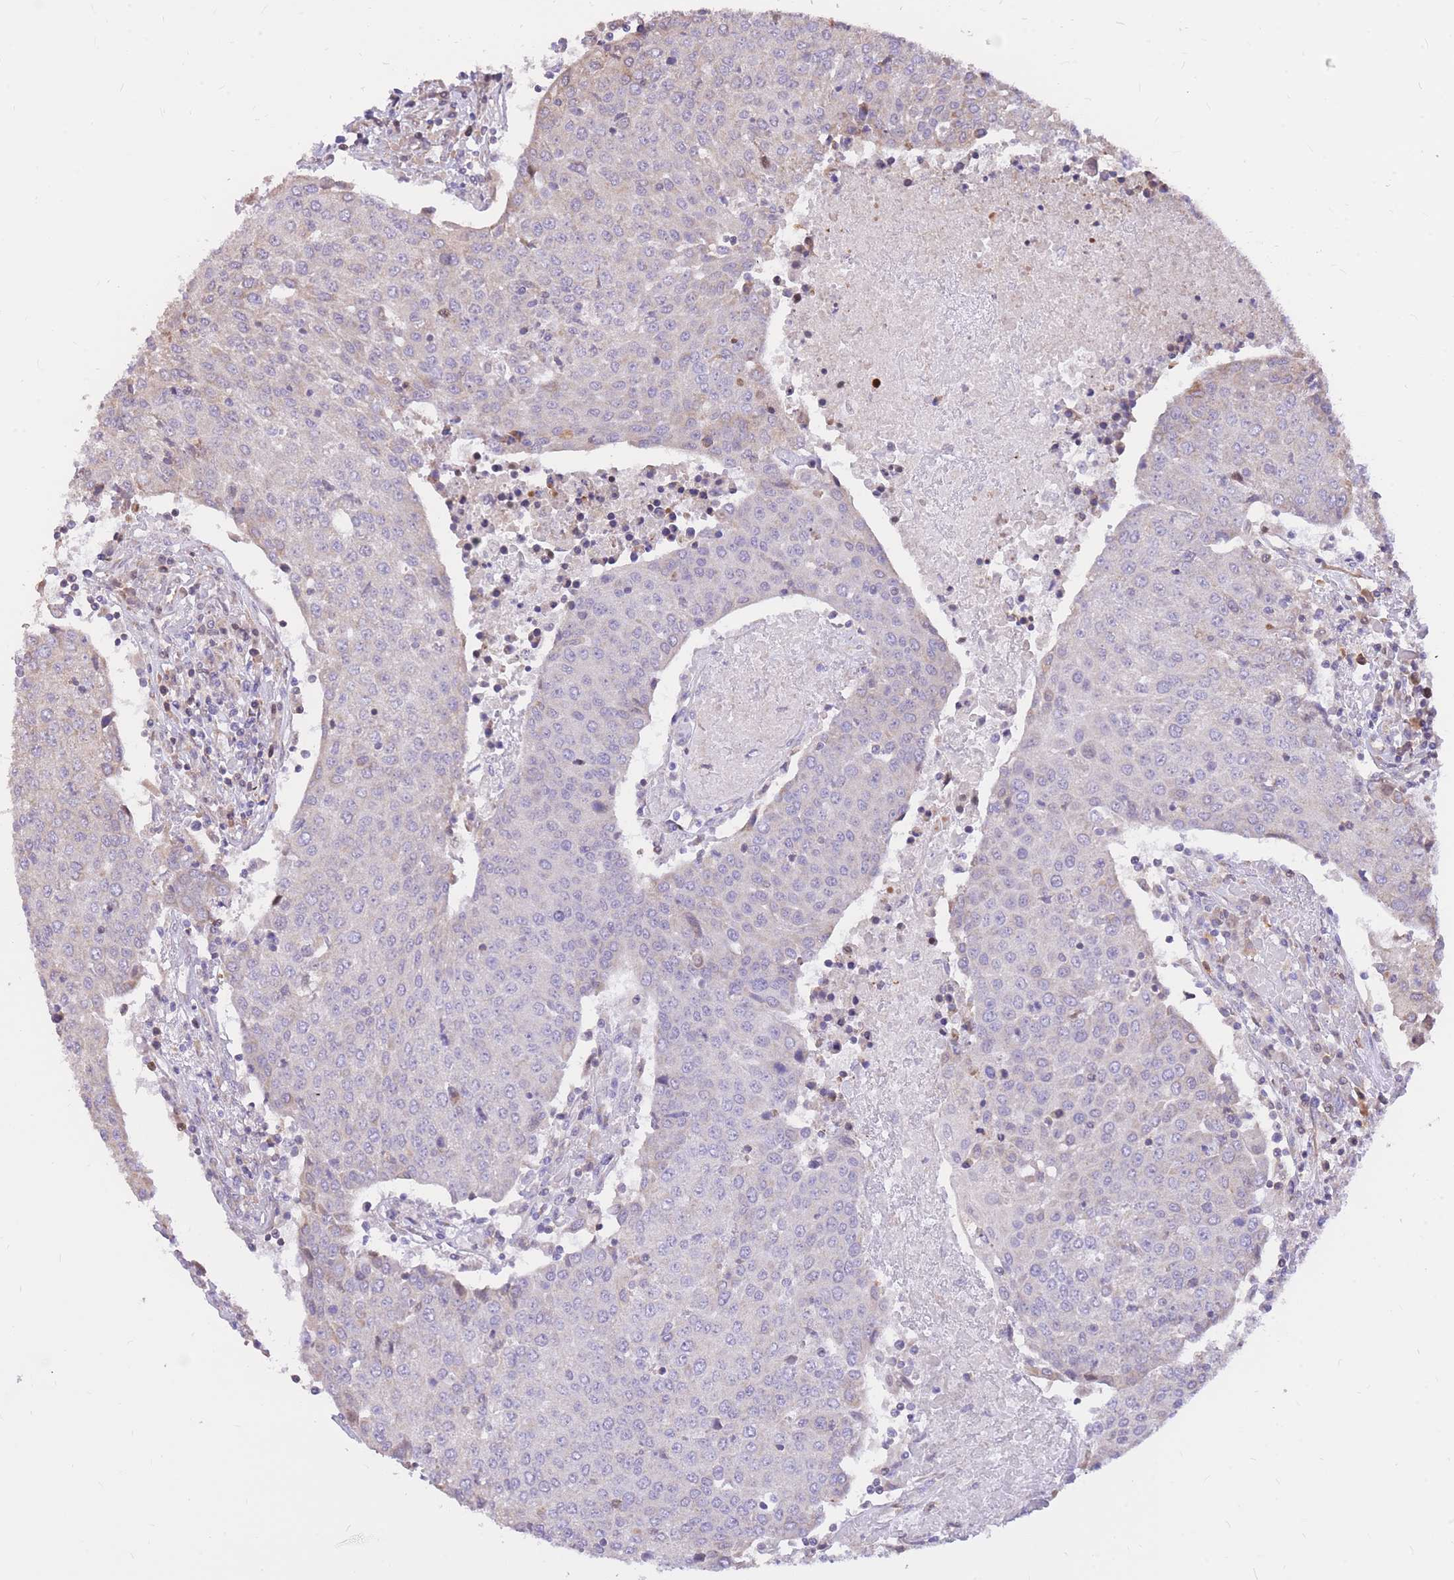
{"staining": {"intensity": "weak", "quantity": "<25%", "location": "cytoplasmic/membranous"}, "tissue": "urothelial cancer", "cell_type": "Tumor cells", "image_type": "cancer", "snomed": [{"axis": "morphology", "description": "Urothelial carcinoma, High grade"}, {"axis": "topography", "description": "Urinary bladder"}], "caption": "Immunohistochemistry of human urothelial cancer shows no positivity in tumor cells.", "gene": "TOPAZ1", "patient": {"sex": "female", "age": 85}}